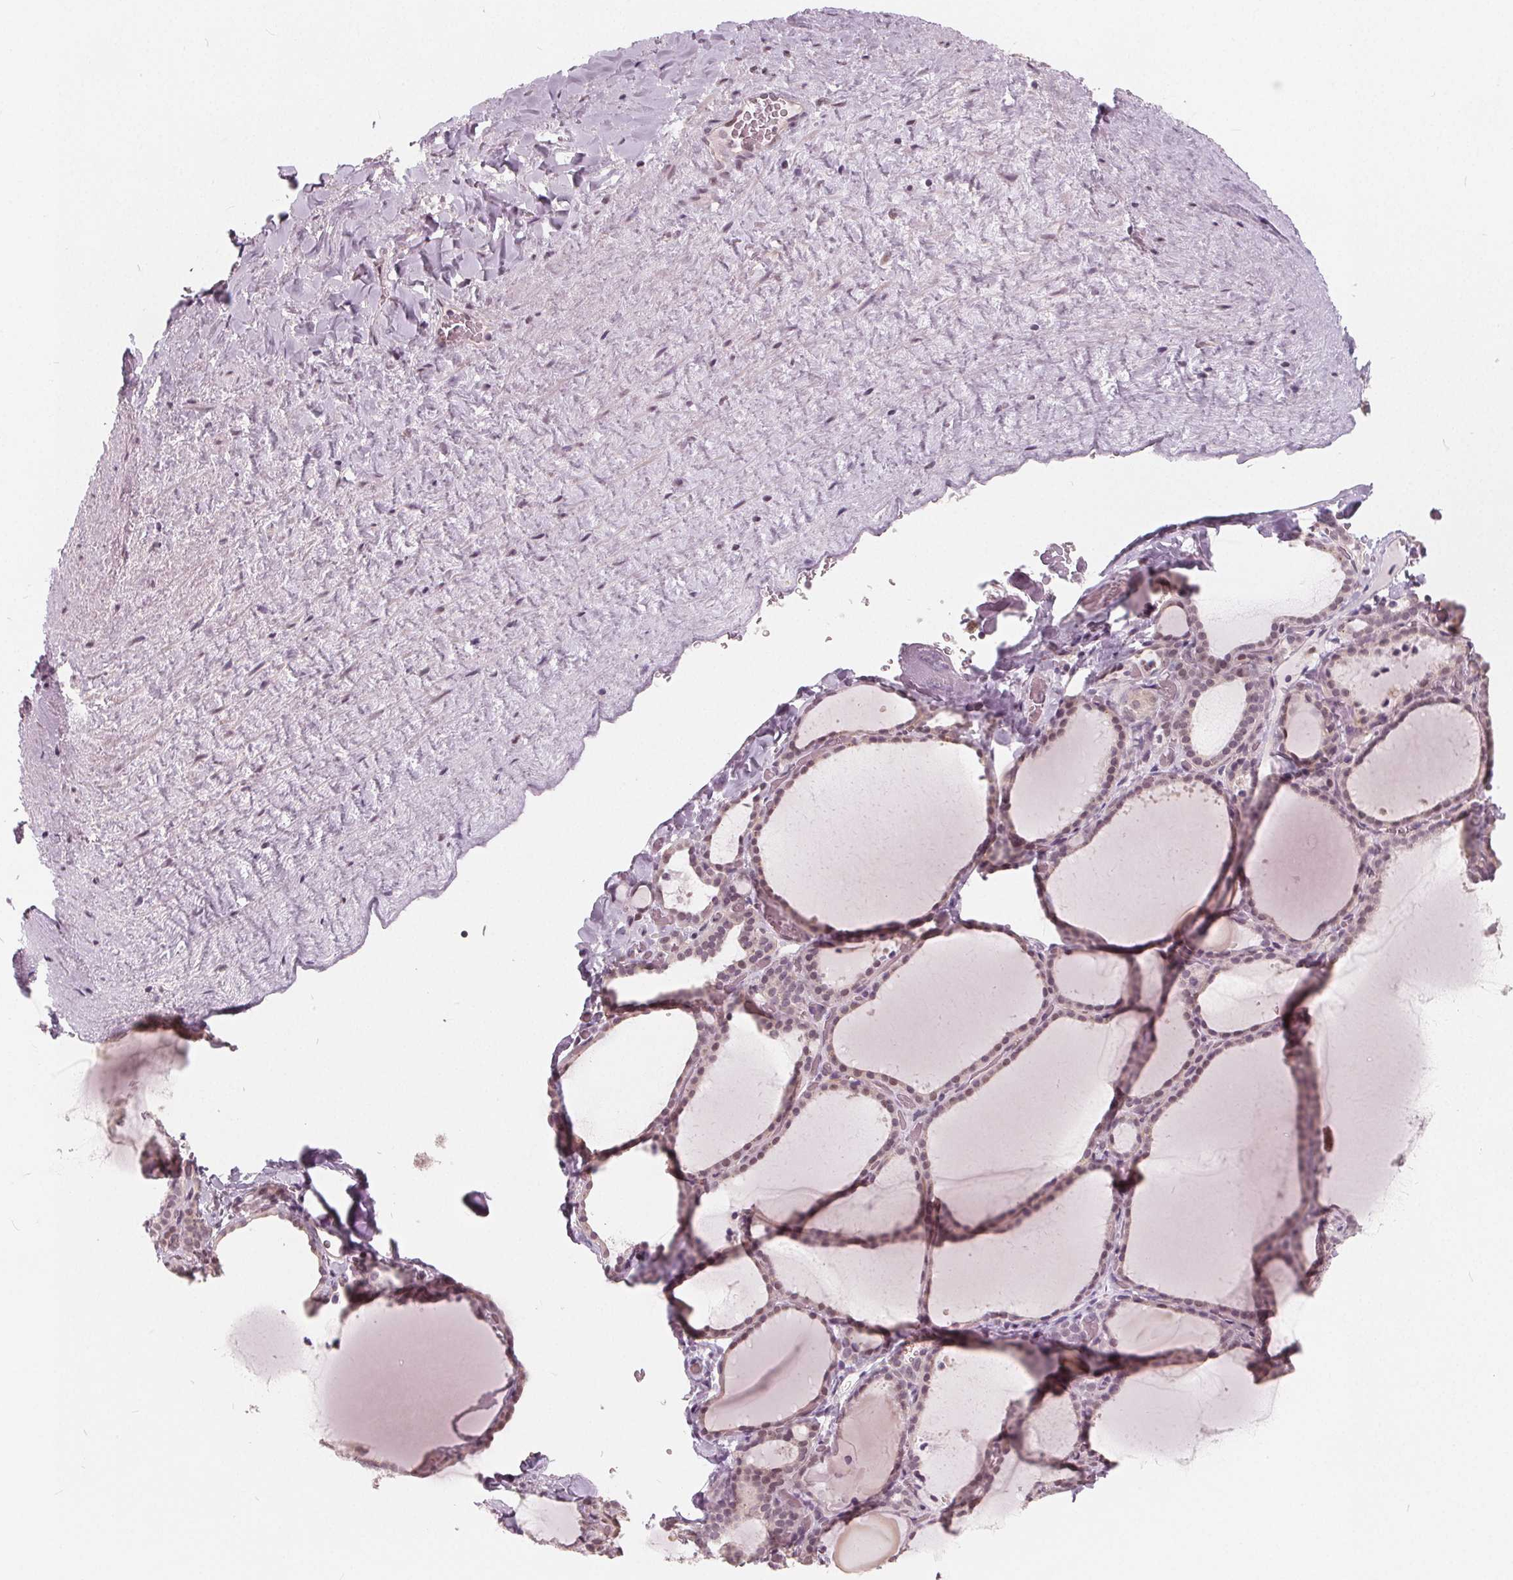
{"staining": {"intensity": "weak", "quantity": "25%-75%", "location": "nuclear"}, "tissue": "thyroid gland", "cell_type": "Glandular cells", "image_type": "normal", "snomed": [{"axis": "morphology", "description": "Normal tissue, NOS"}, {"axis": "topography", "description": "Thyroid gland"}], "caption": "The micrograph demonstrates immunohistochemical staining of benign thyroid gland. There is weak nuclear positivity is appreciated in about 25%-75% of glandular cells.", "gene": "NUP210L", "patient": {"sex": "female", "age": 22}}